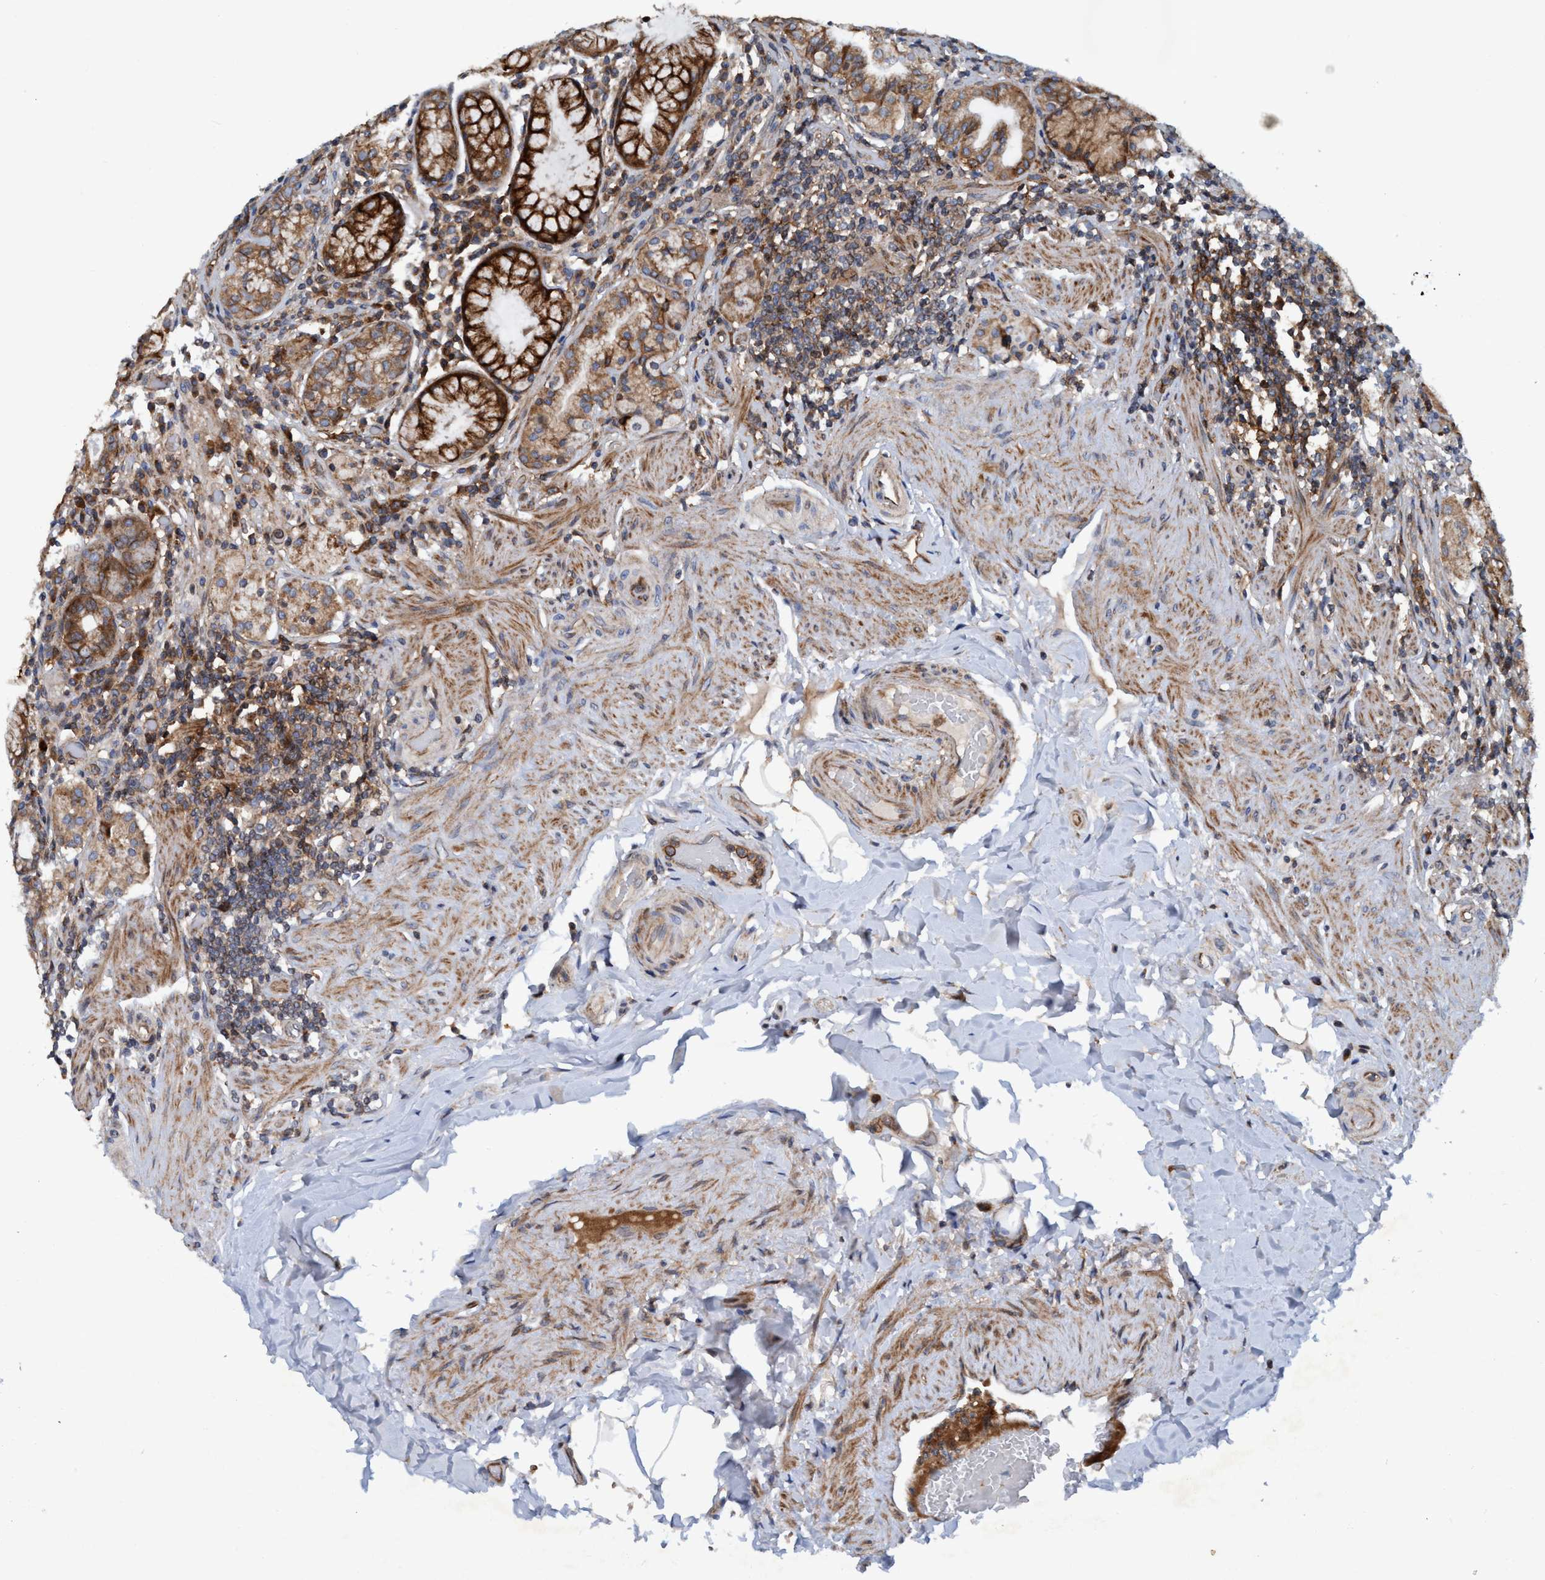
{"staining": {"intensity": "strong", "quantity": ">75%", "location": "cytoplasmic/membranous"}, "tissue": "stomach", "cell_type": "Glandular cells", "image_type": "normal", "snomed": [{"axis": "morphology", "description": "Normal tissue, NOS"}, {"axis": "topography", "description": "Stomach, lower"}], "caption": "Stomach was stained to show a protein in brown. There is high levels of strong cytoplasmic/membranous positivity in approximately >75% of glandular cells. (Brightfield microscopy of DAB IHC at high magnification).", "gene": "SLC16A3", "patient": {"sex": "female", "age": 76}}